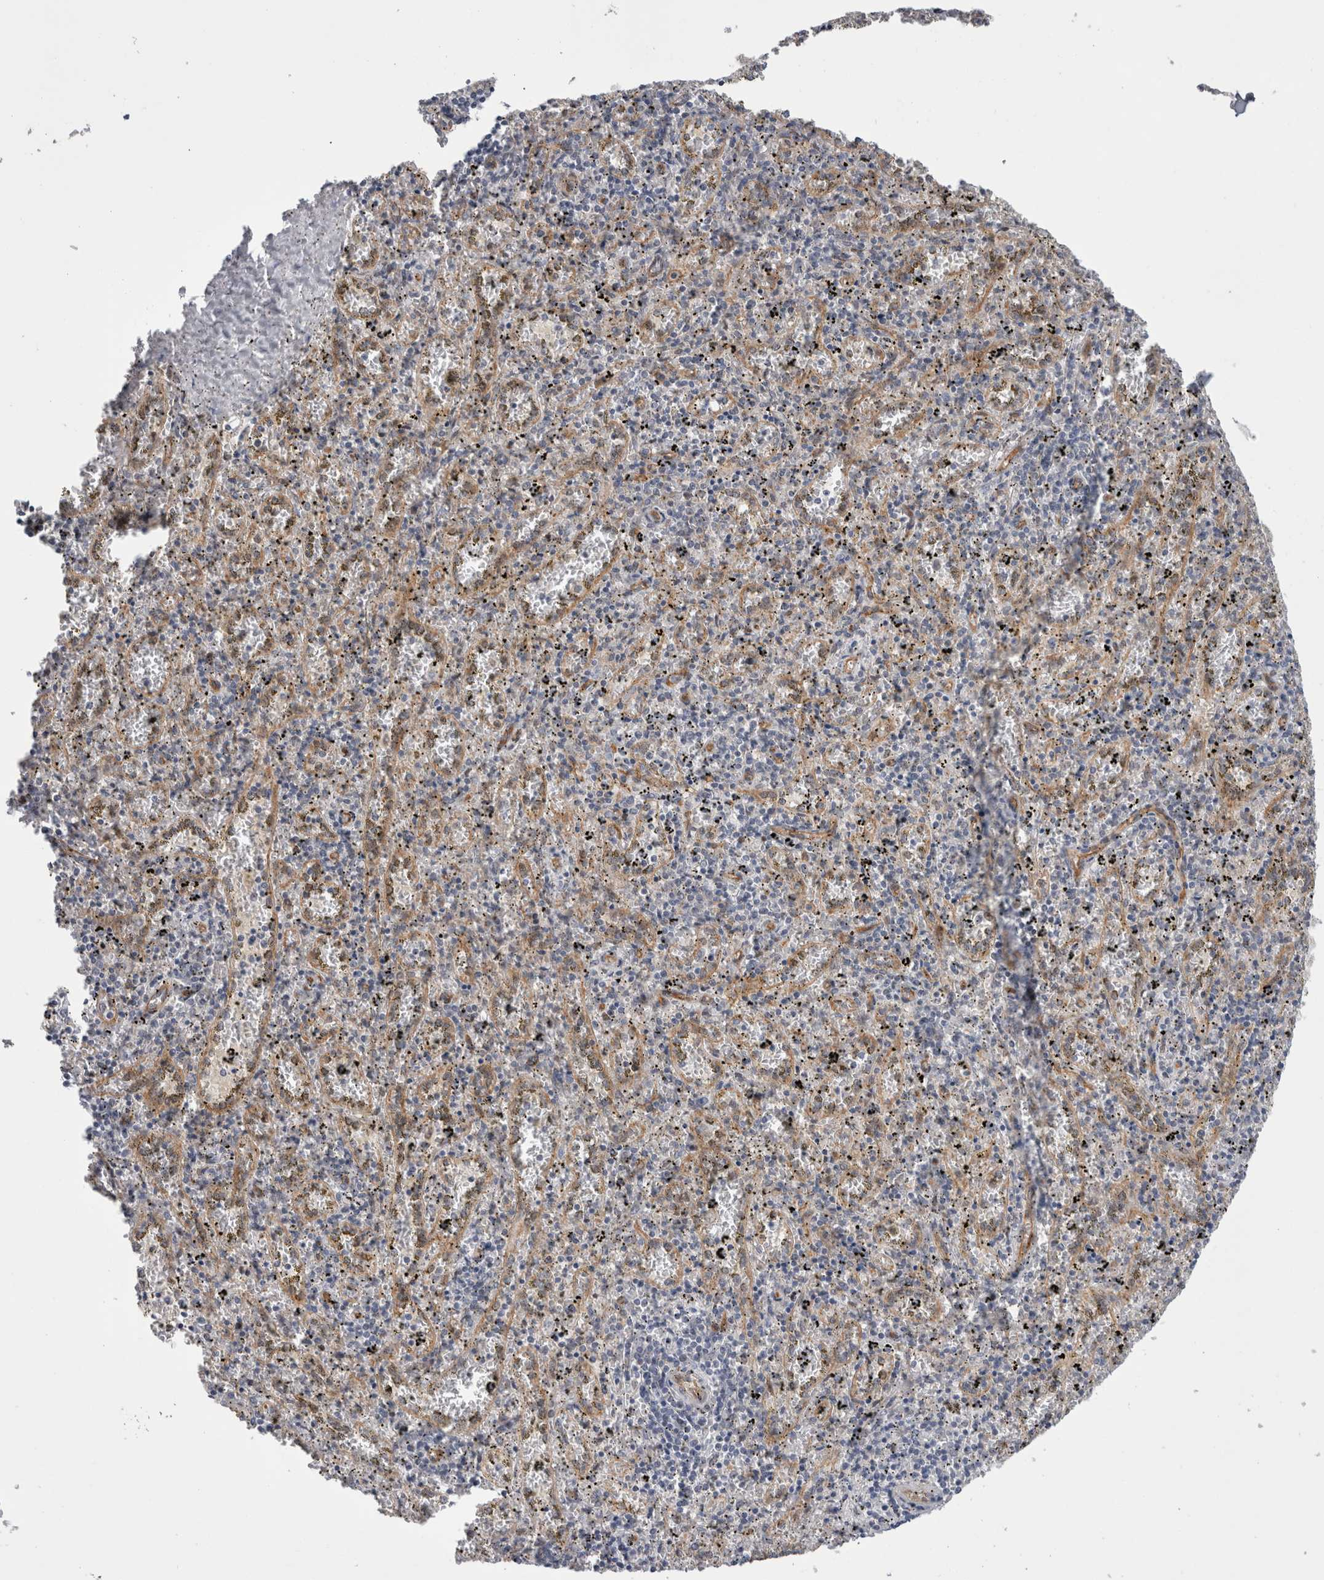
{"staining": {"intensity": "negative", "quantity": "none", "location": "none"}, "tissue": "spleen", "cell_type": "Cells in red pulp", "image_type": "normal", "snomed": [{"axis": "morphology", "description": "Normal tissue, NOS"}, {"axis": "topography", "description": "Spleen"}], "caption": "Immunohistochemistry (IHC) image of normal spleen: spleen stained with DAB displays no significant protein expression in cells in red pulp. (DAB immunohistochemistry, high magnification).", "gene": "TAFA5", "patient": {"sex": "male", "age": 11}}